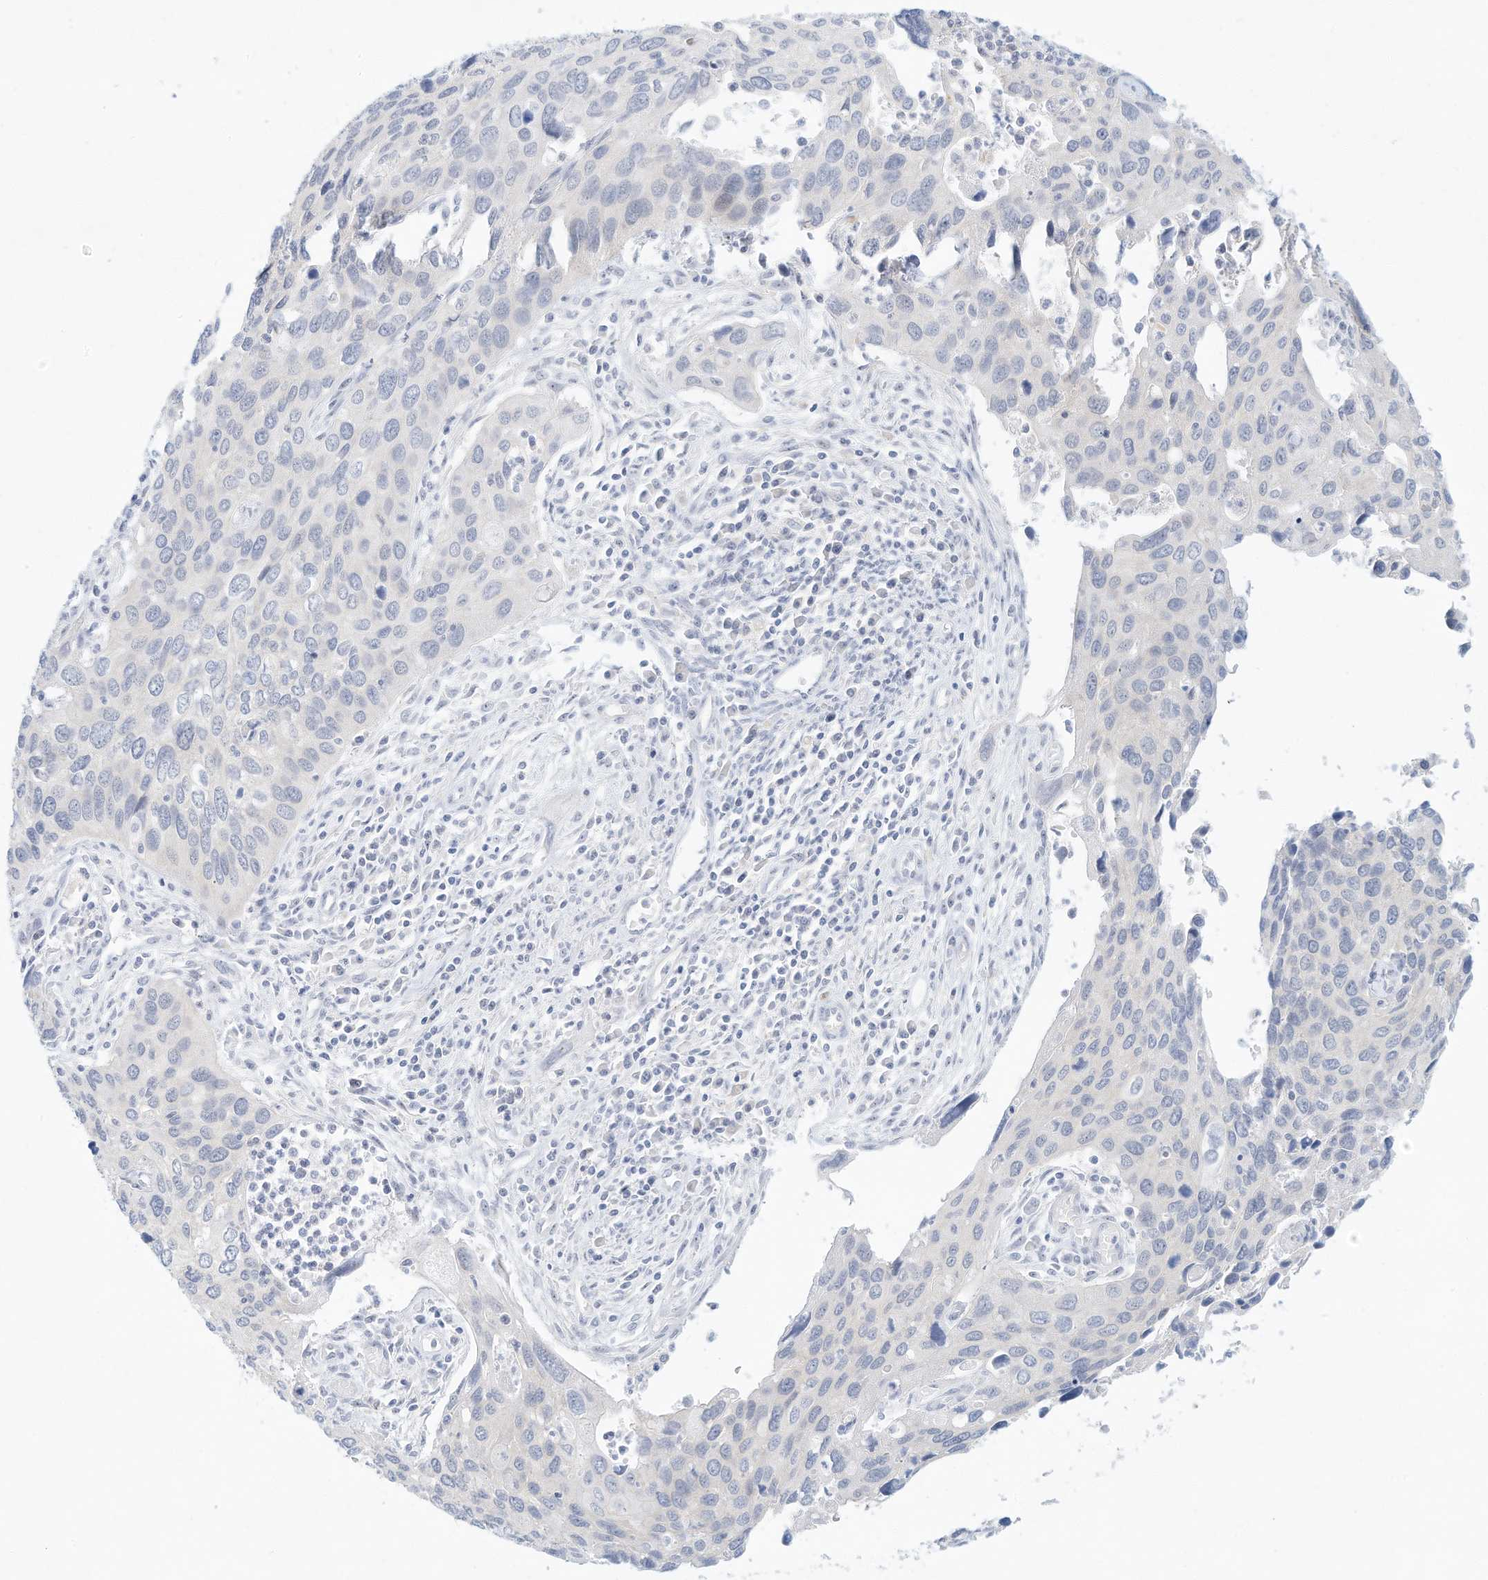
{"staining": {"intensity": "negative", "quantity": "none", "location": "none"}, "tissue": "cervical cancer", "cell_type": "Tumor cells", "image_type": "cancer", "snomed": [{"axis": "morphology", "description": "Squamous cell carcinoma, NOS"}, {"axis": "topography", "description": "Cervix"}], "caption": "High magnification brightfield microscopy of cervical cancer (squamous cell carcinoma) stained with DAB (brown) and counterstained with hematoxylin (blue): tumor cells show no significant positivity.", "gene": "PAK6", "patient": {"sex": "female", "age": 55}}